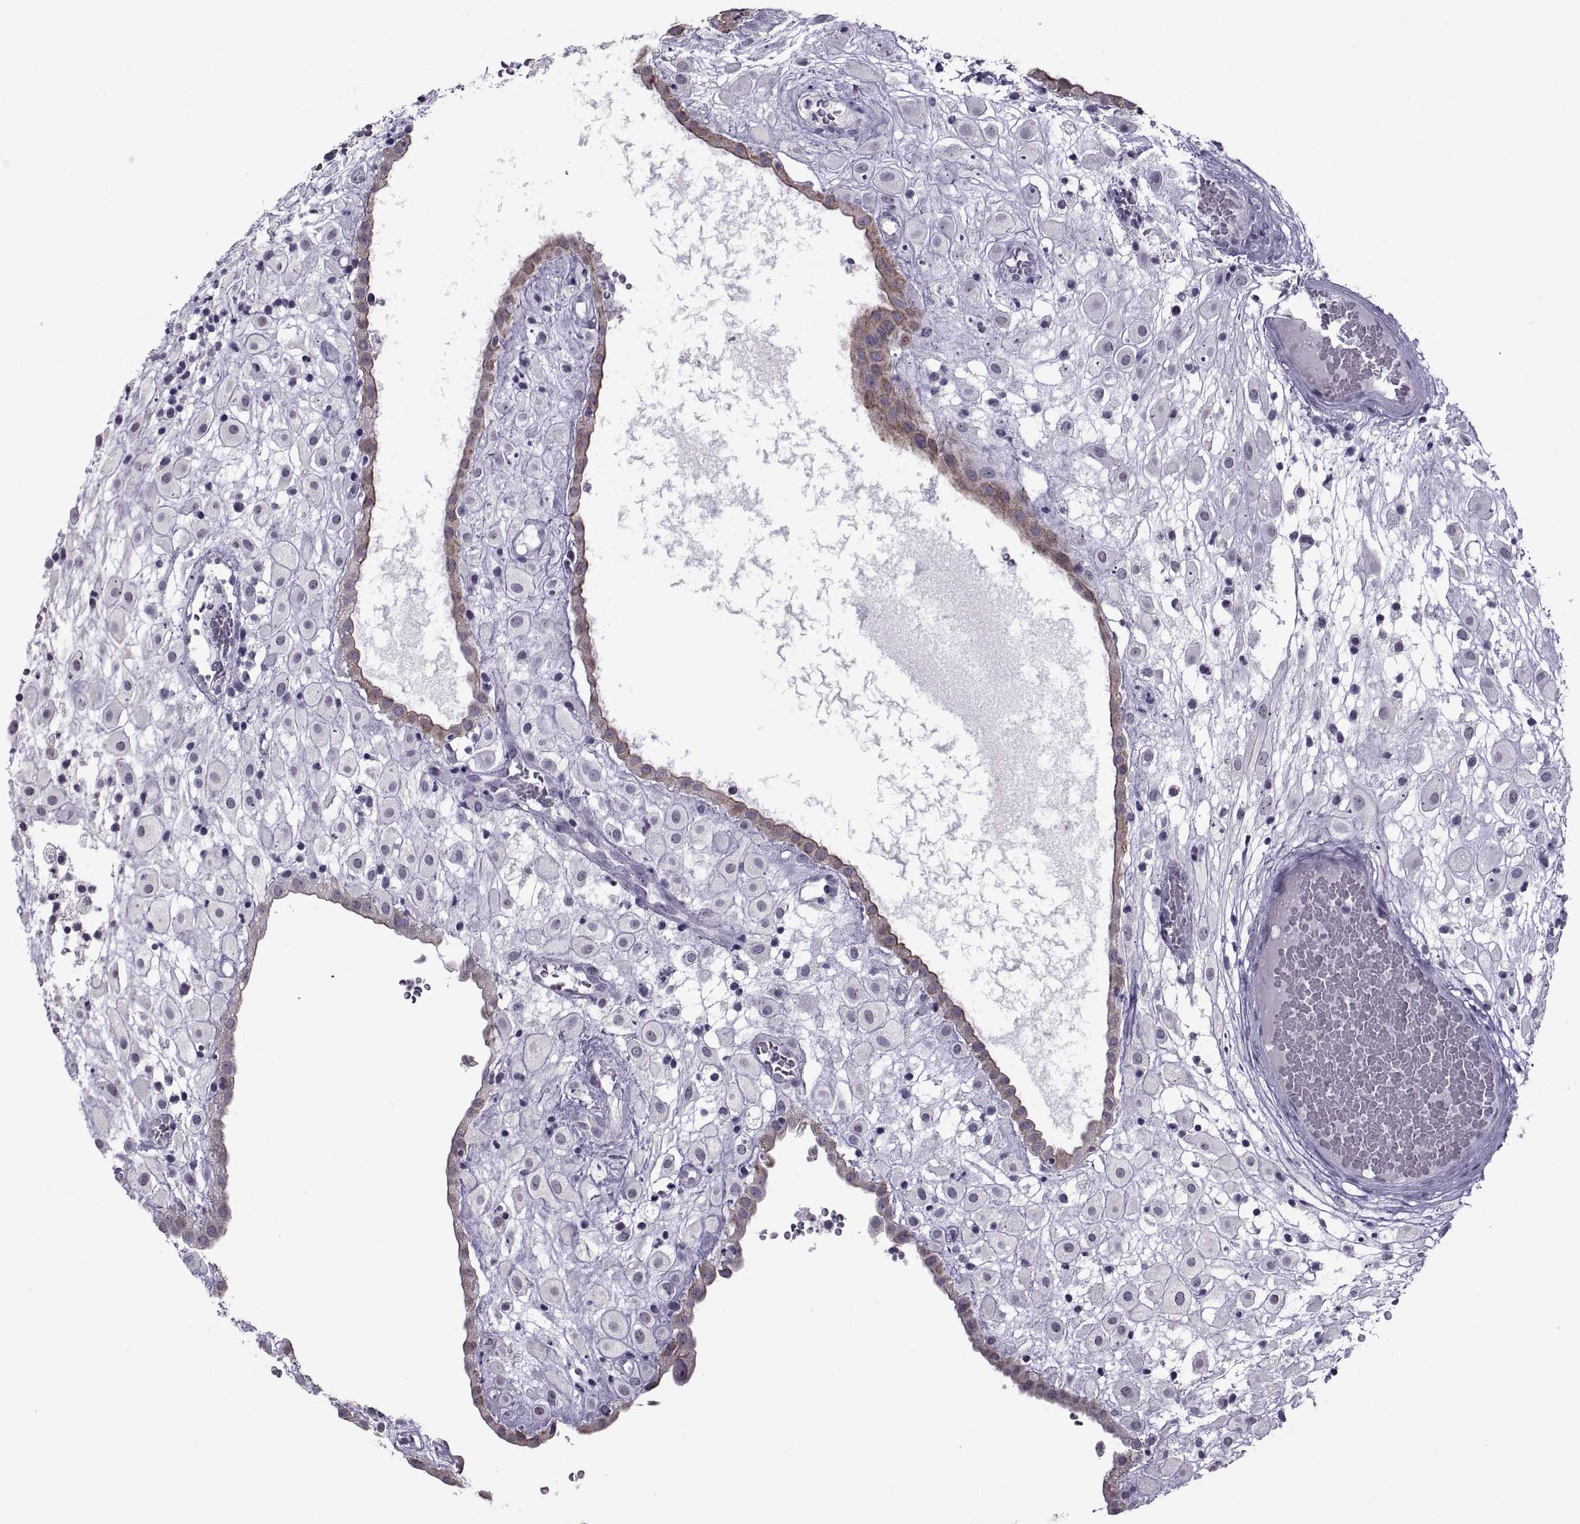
{"staining": {"intensity": "negative", "quantity": "none", "location": "none"}, "tissue": "placenta", "cell_type": "Decidual cells", "image_type": "normal", "snomed": [{"axis": "morphology", "description": "Normal tissue, NOS"}, {"axis": "topography", "description": "Placenta"}], "caption": "High magnification brightfield microscopy of benign placenta stained with DAB (brown) and counterstained with hematoxylin (blue): decidual cells show no significant staining.", "gene": "ASIC2", "patient": {"sex": "female", "age": 24}}